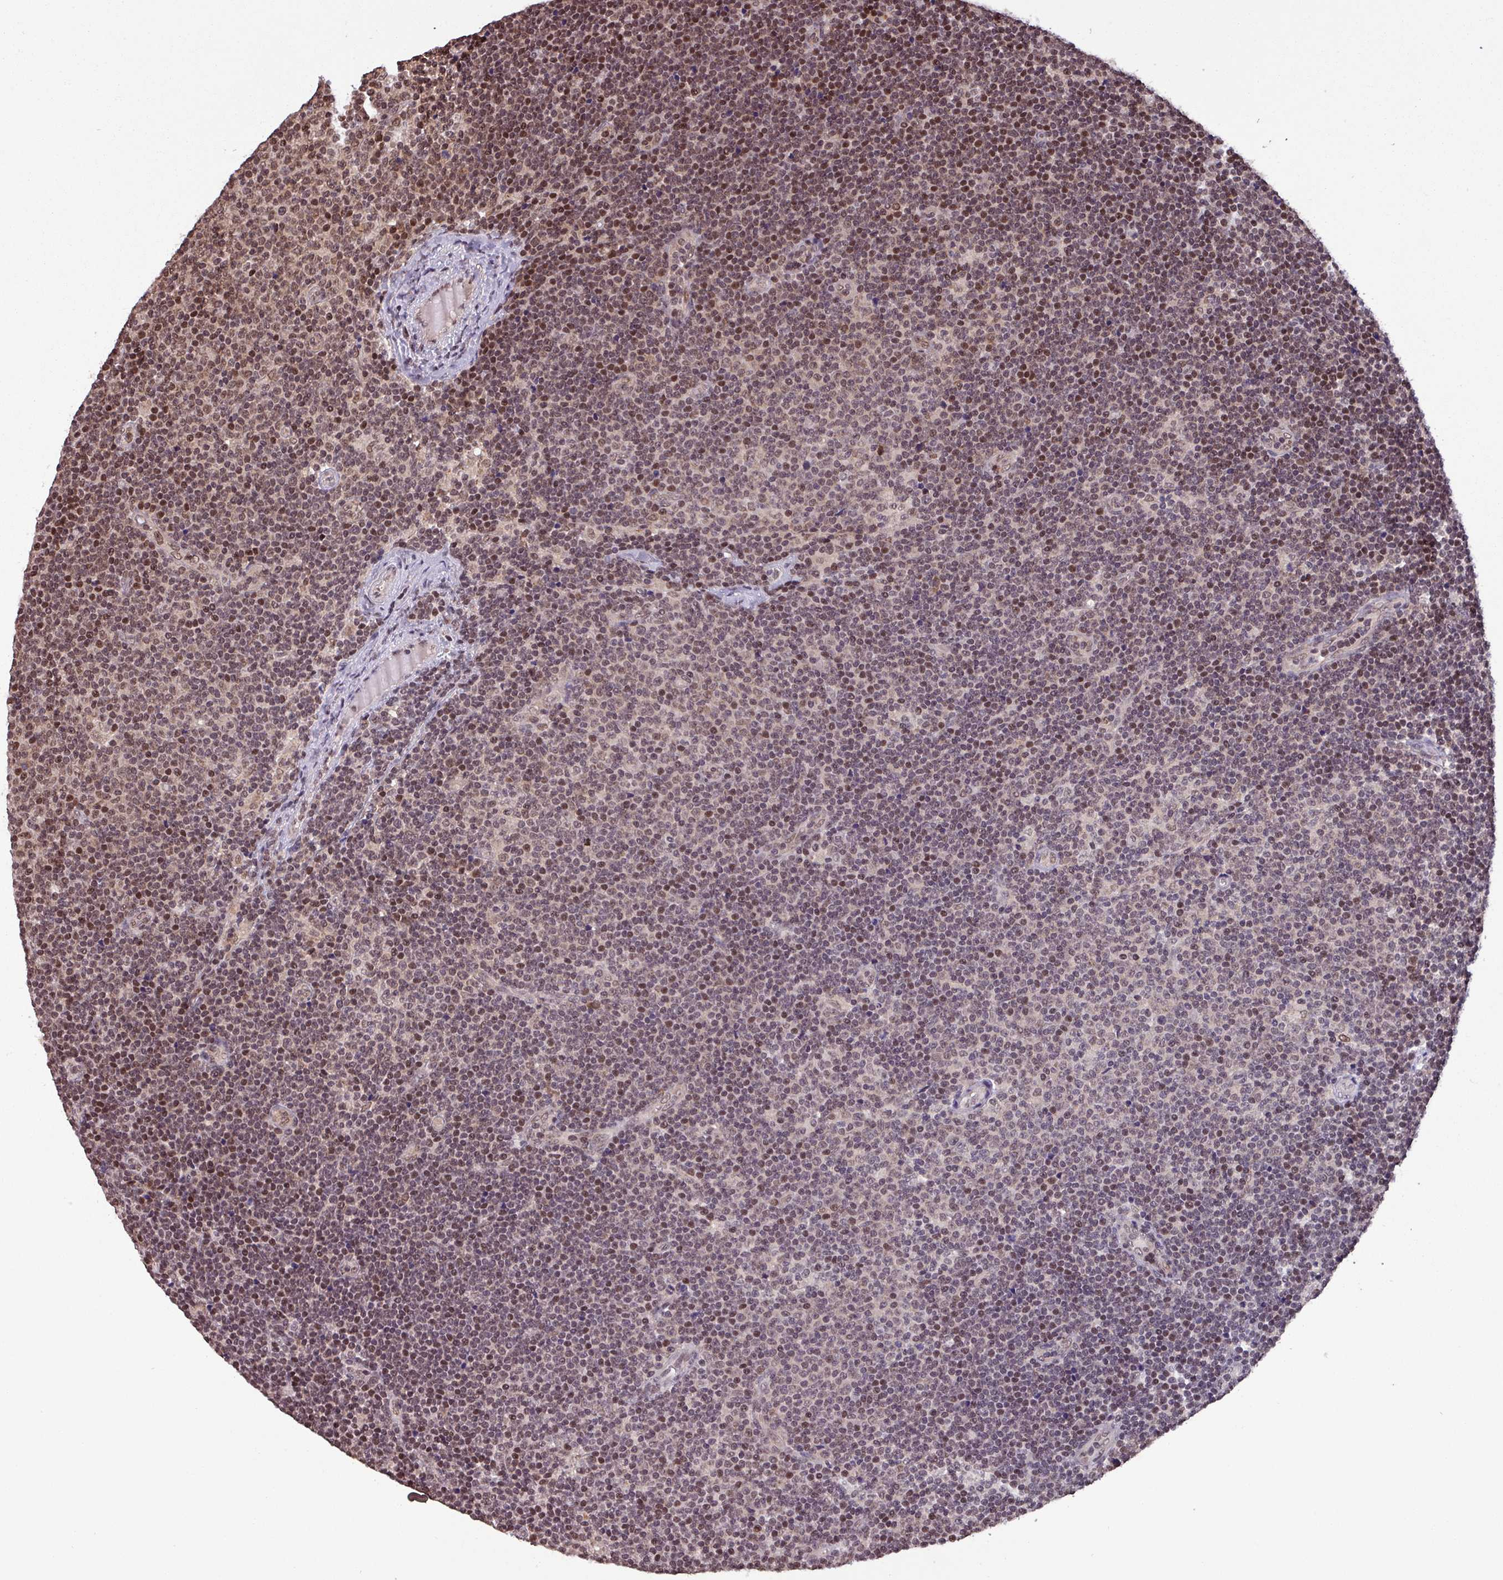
{"staining": {"intensity": "moderate", "quantity": "25%-75%", "location": "nuclear"}, "tissue": "lymphoma", "cell_type": "Tumor cells", "image_type": "cancer", "snomed": [{"axis": "morphology", "description": "Malignant lymphoma, non-Hodgkin's type, Low grade"}, {"axis": "topography", "description": "Lymph node"}], "caption": "A histopathology image showing moderate nuclear staining in approximately 25%-75% of tumor cells in low-grade malignant lymphoma, non-Hodgkin's type, as visualized by brown immunohistochemical staining.", "gene": "NOB1", "patient": {"sex": "male", "age": 48}}